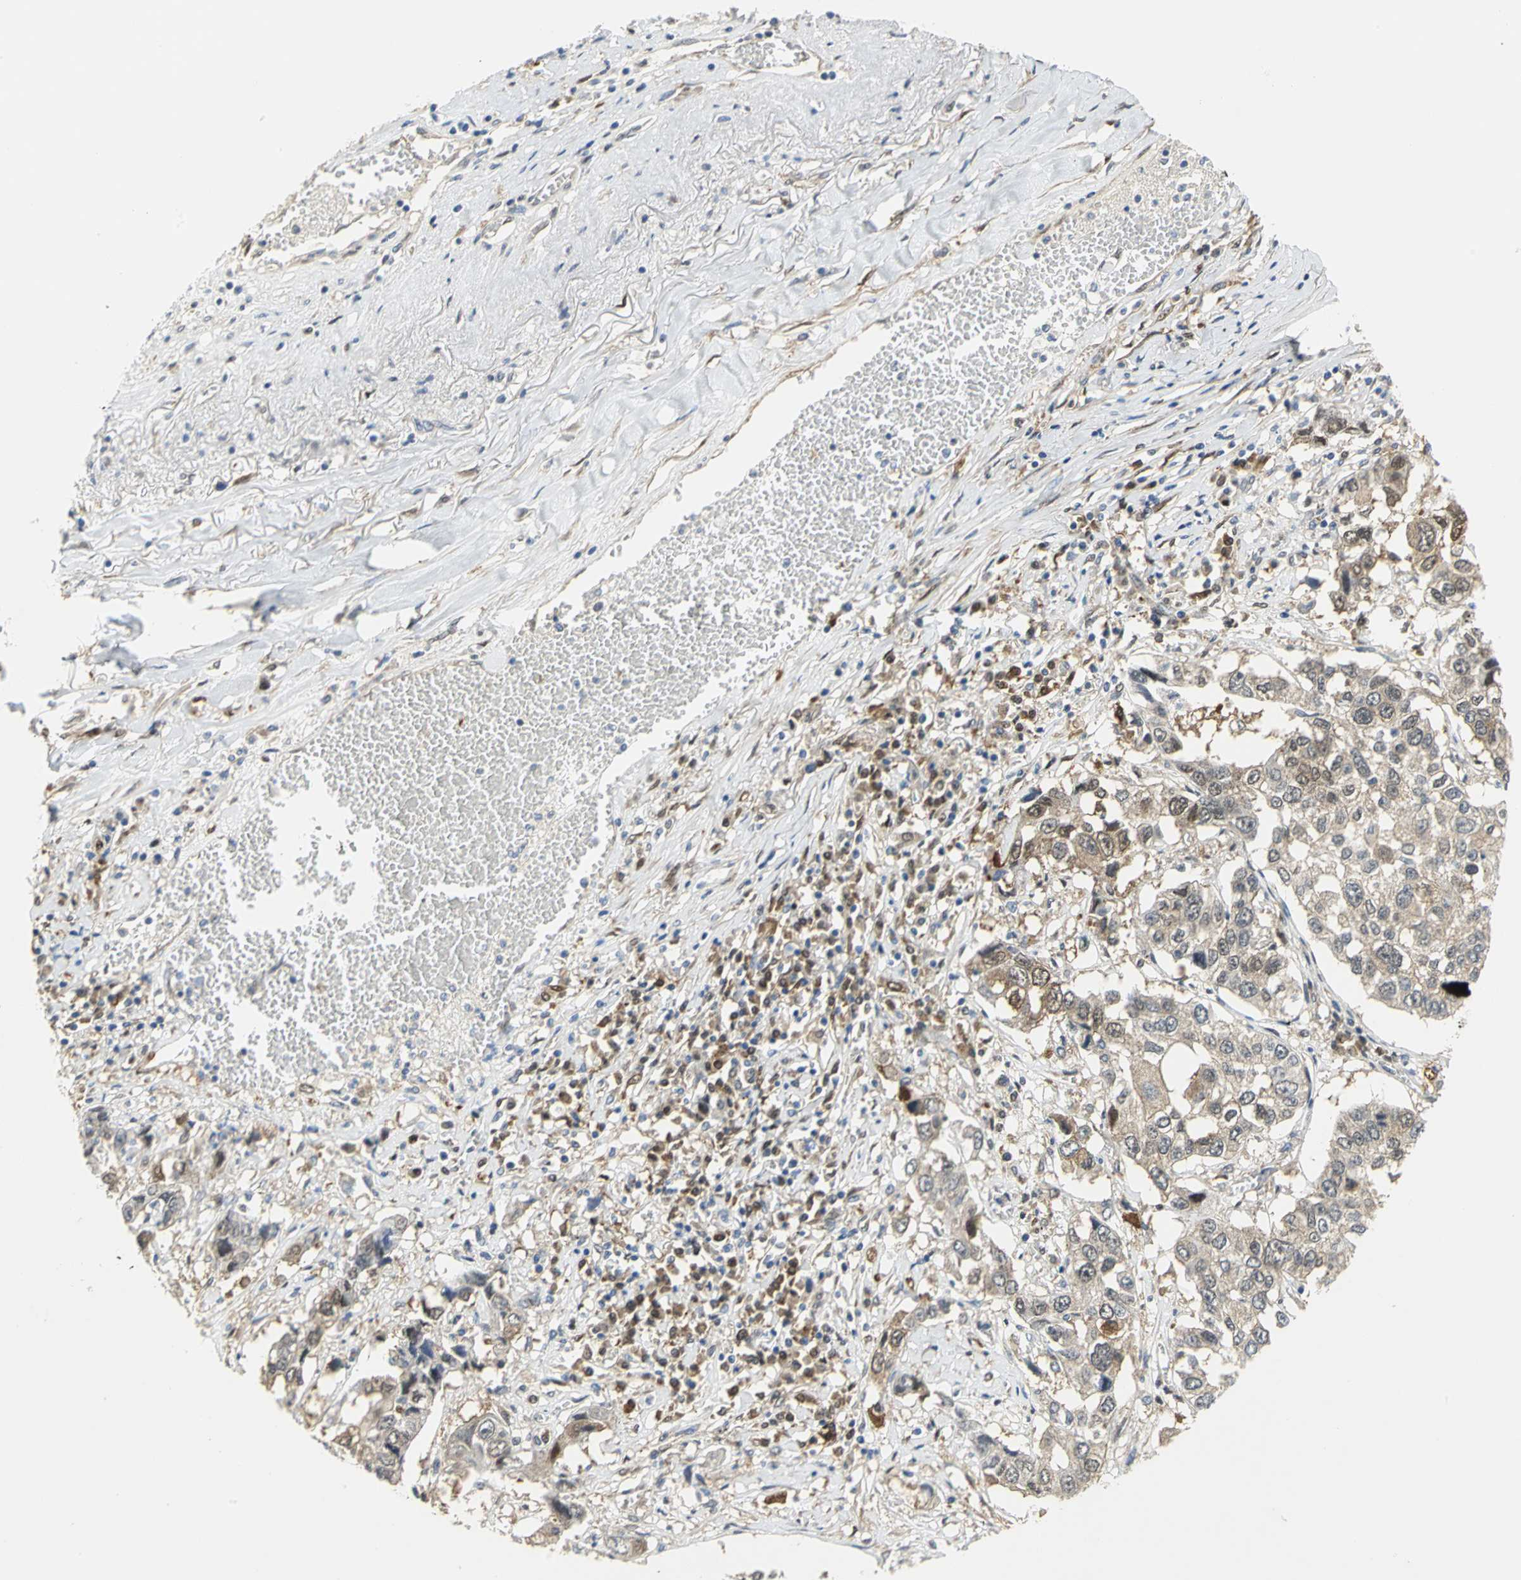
{"staining": {"intensity": "weak", "quantity": "25%-75%", "location": "cytoplasmic/membranous"}, "tissue": "lung cancer", "cell_type": "Tumor cells", "image_type": "cancer", "snomed": [{"axis": "morphology", "description": "Squamous cell carcinoma, NOS"}, {"axis": "topography", "description": "Lung"}], "caption": "Tumor cells display weak cytoplasmic/membranous positivity in approximately 25%-75% of cells in squamous cell carcinoma (lung).", "gene": "PGM3", "patient": {"sex": "male", "age": 71}}